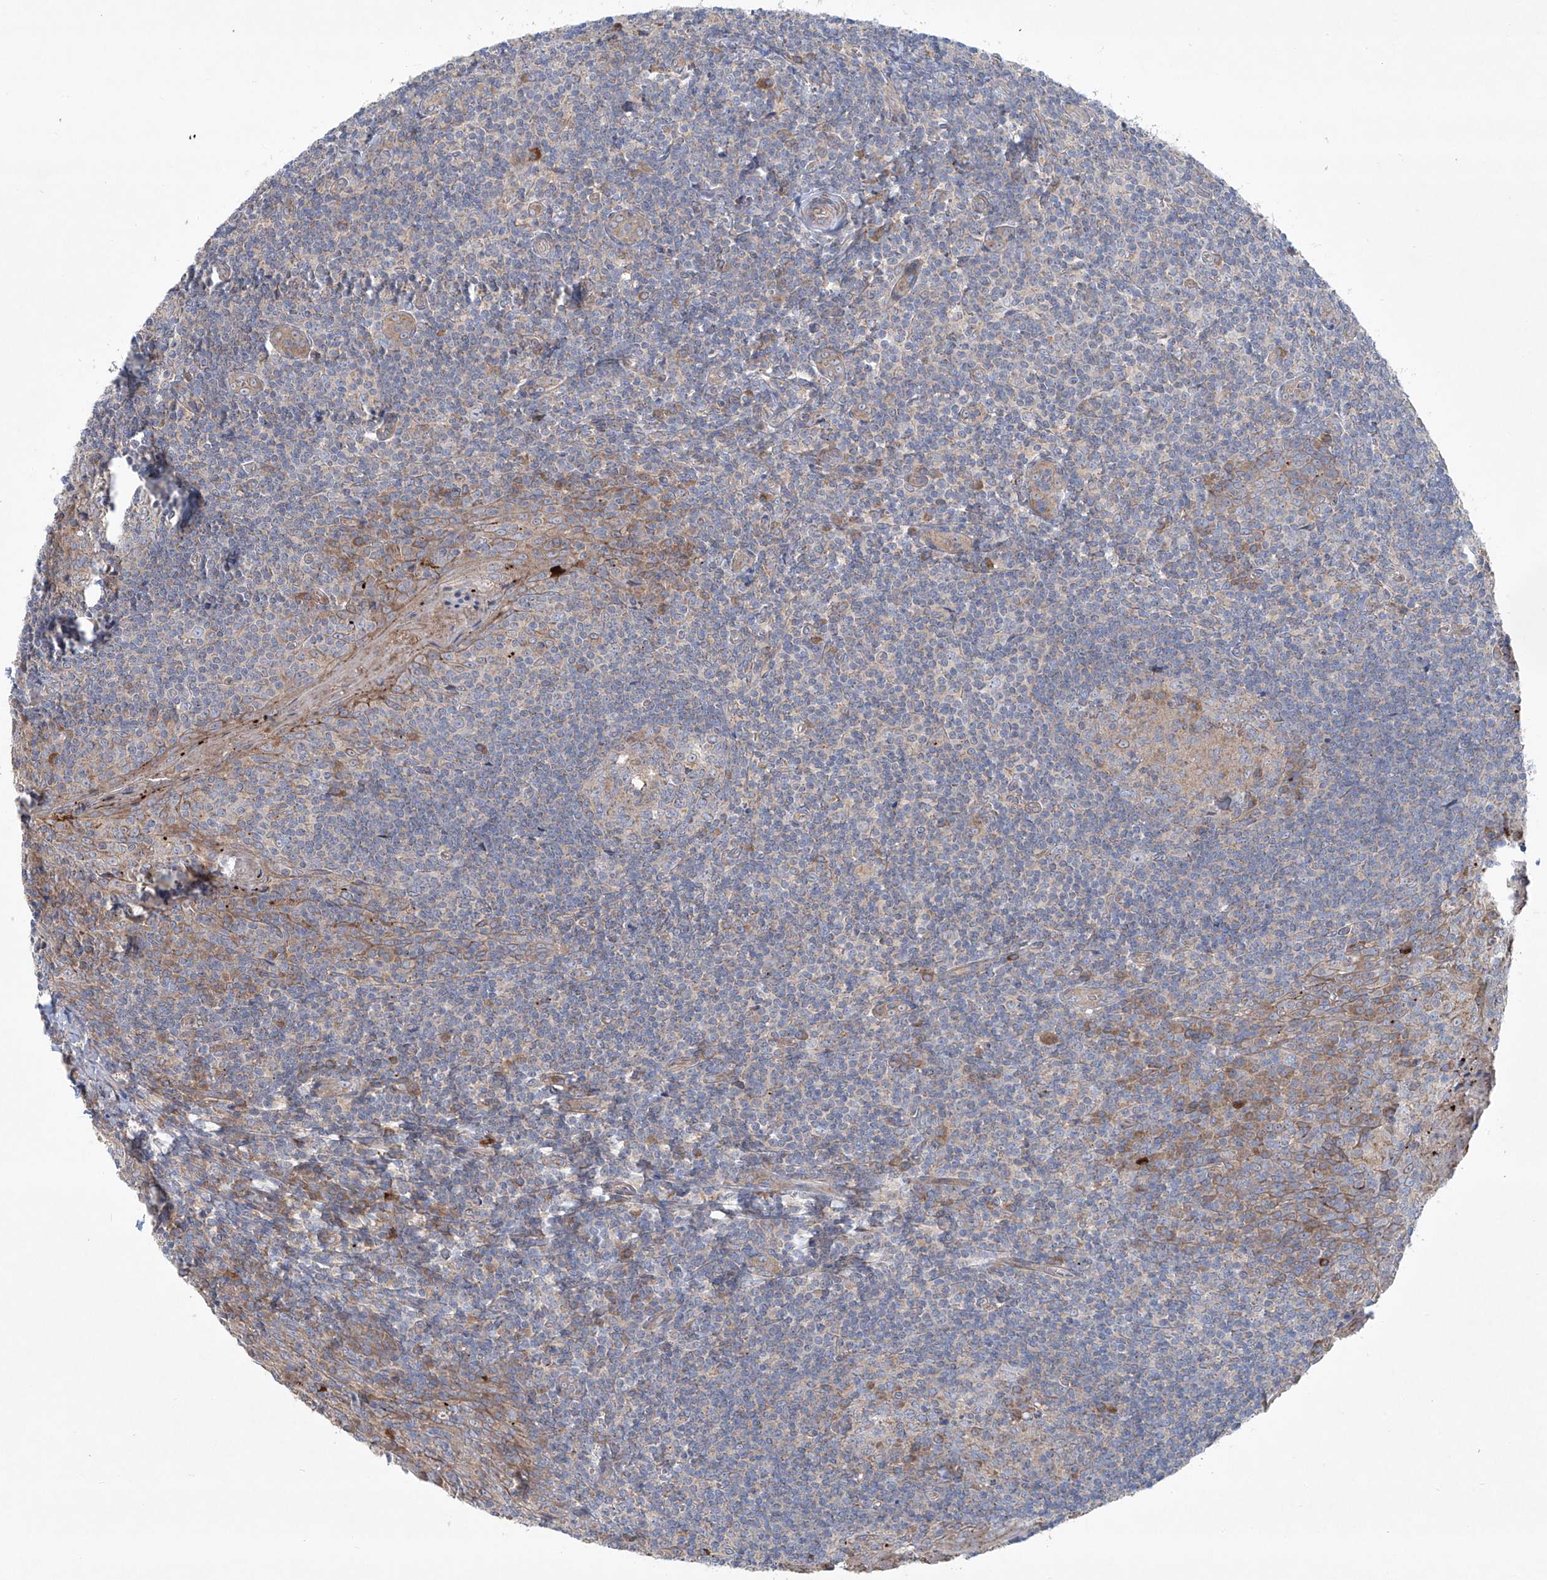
{"staining": {"intensity": "negative", "quantity": "none", "location": "none"}, "tissue": "tonsil", "cell_type": "Germinal center cells", "image_type": "normal", "snomed": [{"axis": "morphology", "description": "Normal tissue, NOS"}, {"axis": "topography", "description": "Tonsil"}], "caption": "Immunohistochemistry histopathology image of benign tonsil stained for a protein (brown), which displays no staining in germinal center cells. Nuclei are stained in blue.", "gene": "KLC4", "patient": {"sex": "male", "age": 27}}